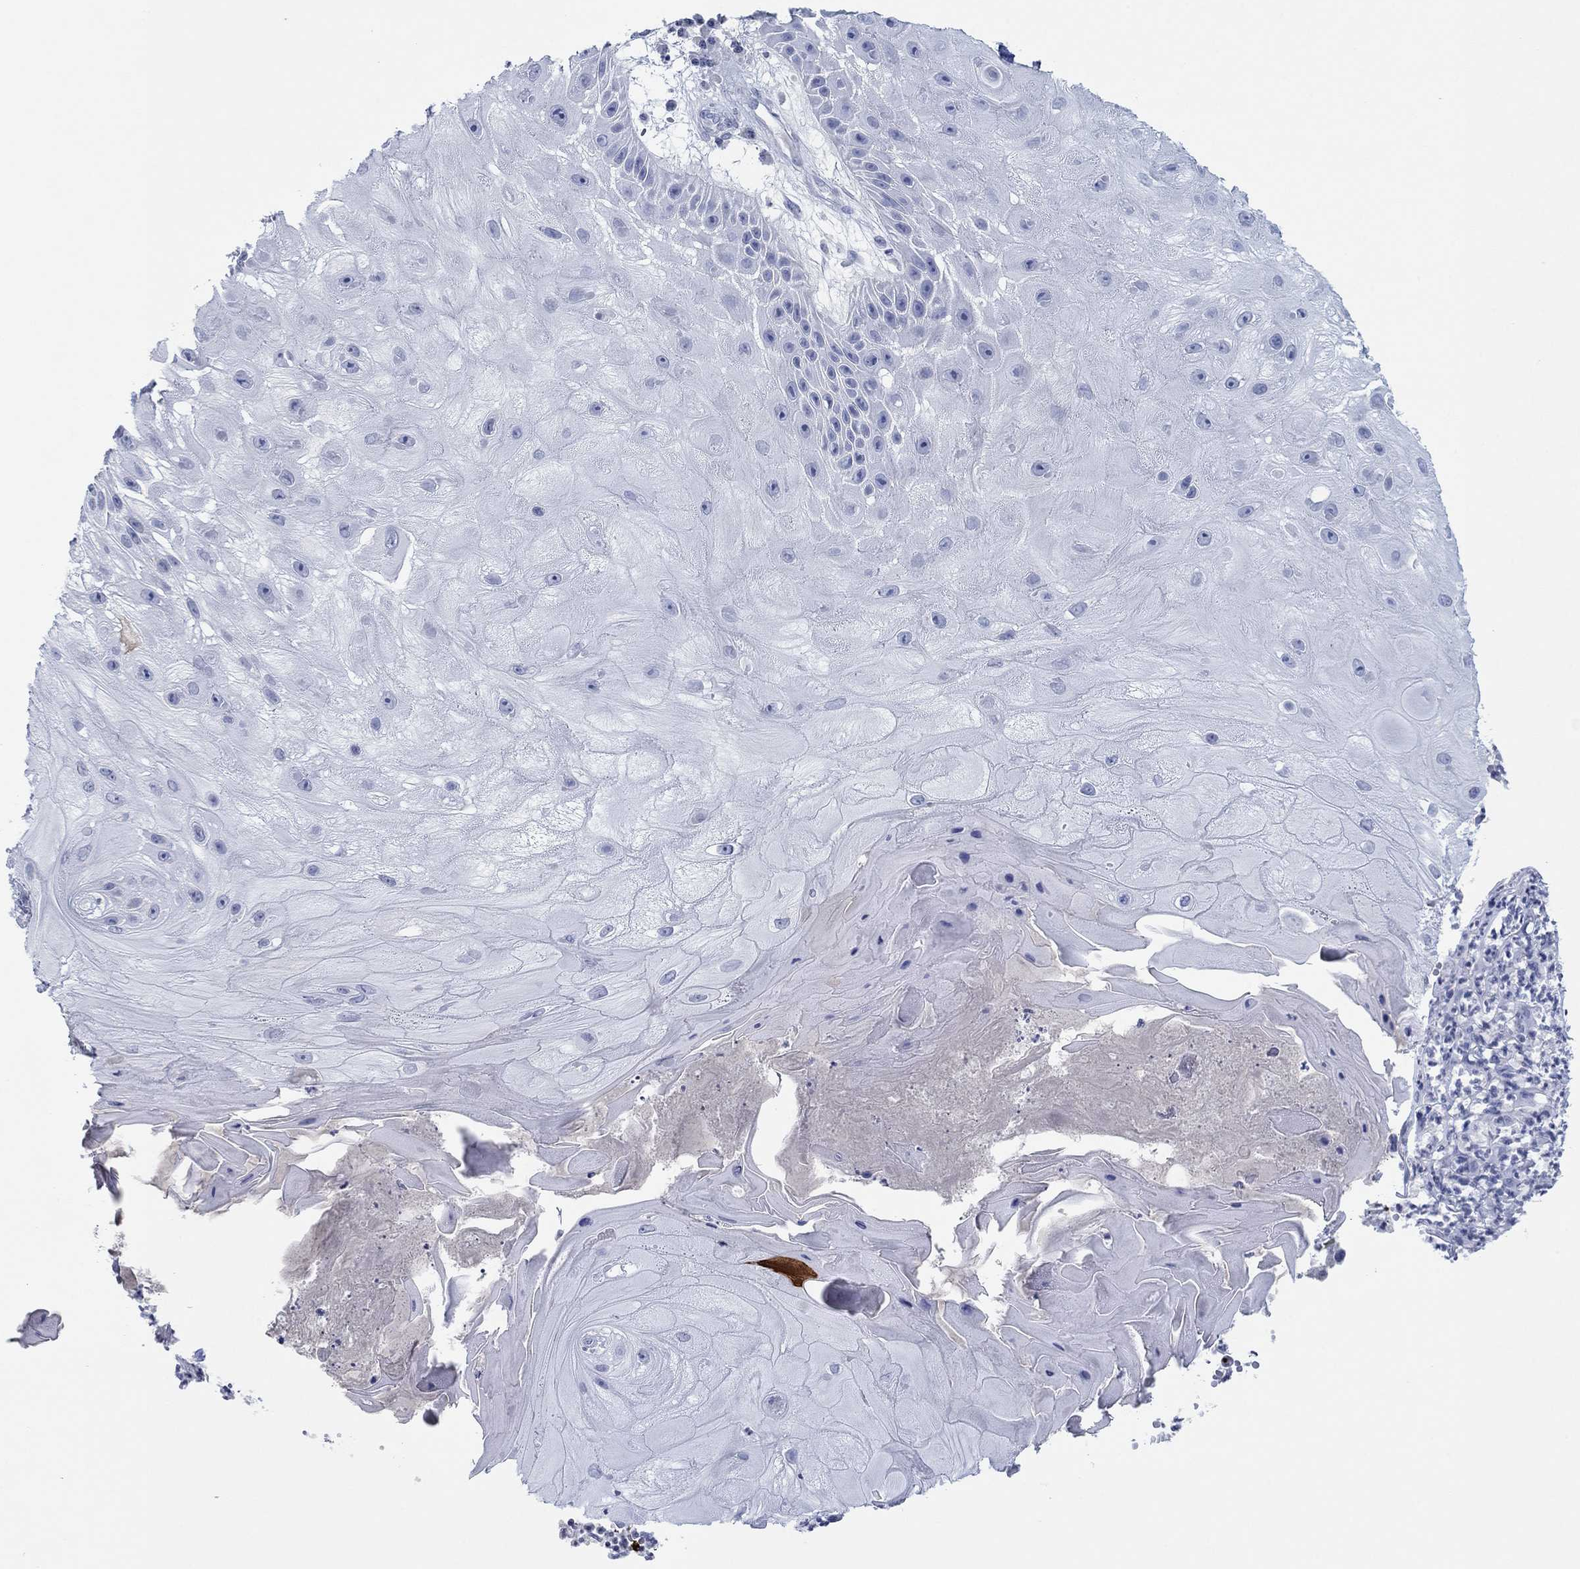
{"staining": {"intensity": "negative", "quantity": "none", "location": "none"}, "tissue": "skin cancer", "cell_type": "Tumor cells", "image_type": "cancer", "snomed": [{"axis": "morphology", "description": "Normal tissue, NOS"}, {"axis": "morphology", "description": "Squamous cell carcinoma, NOS"}, {"axis": "topography", "description": "Skin"}], "caption": "Tumor cells show no significant protein positivity in skin cancer (squamous cell carcinoma).", "gene": "PDYN", "patient": {"sex": "male", "age": 79}}